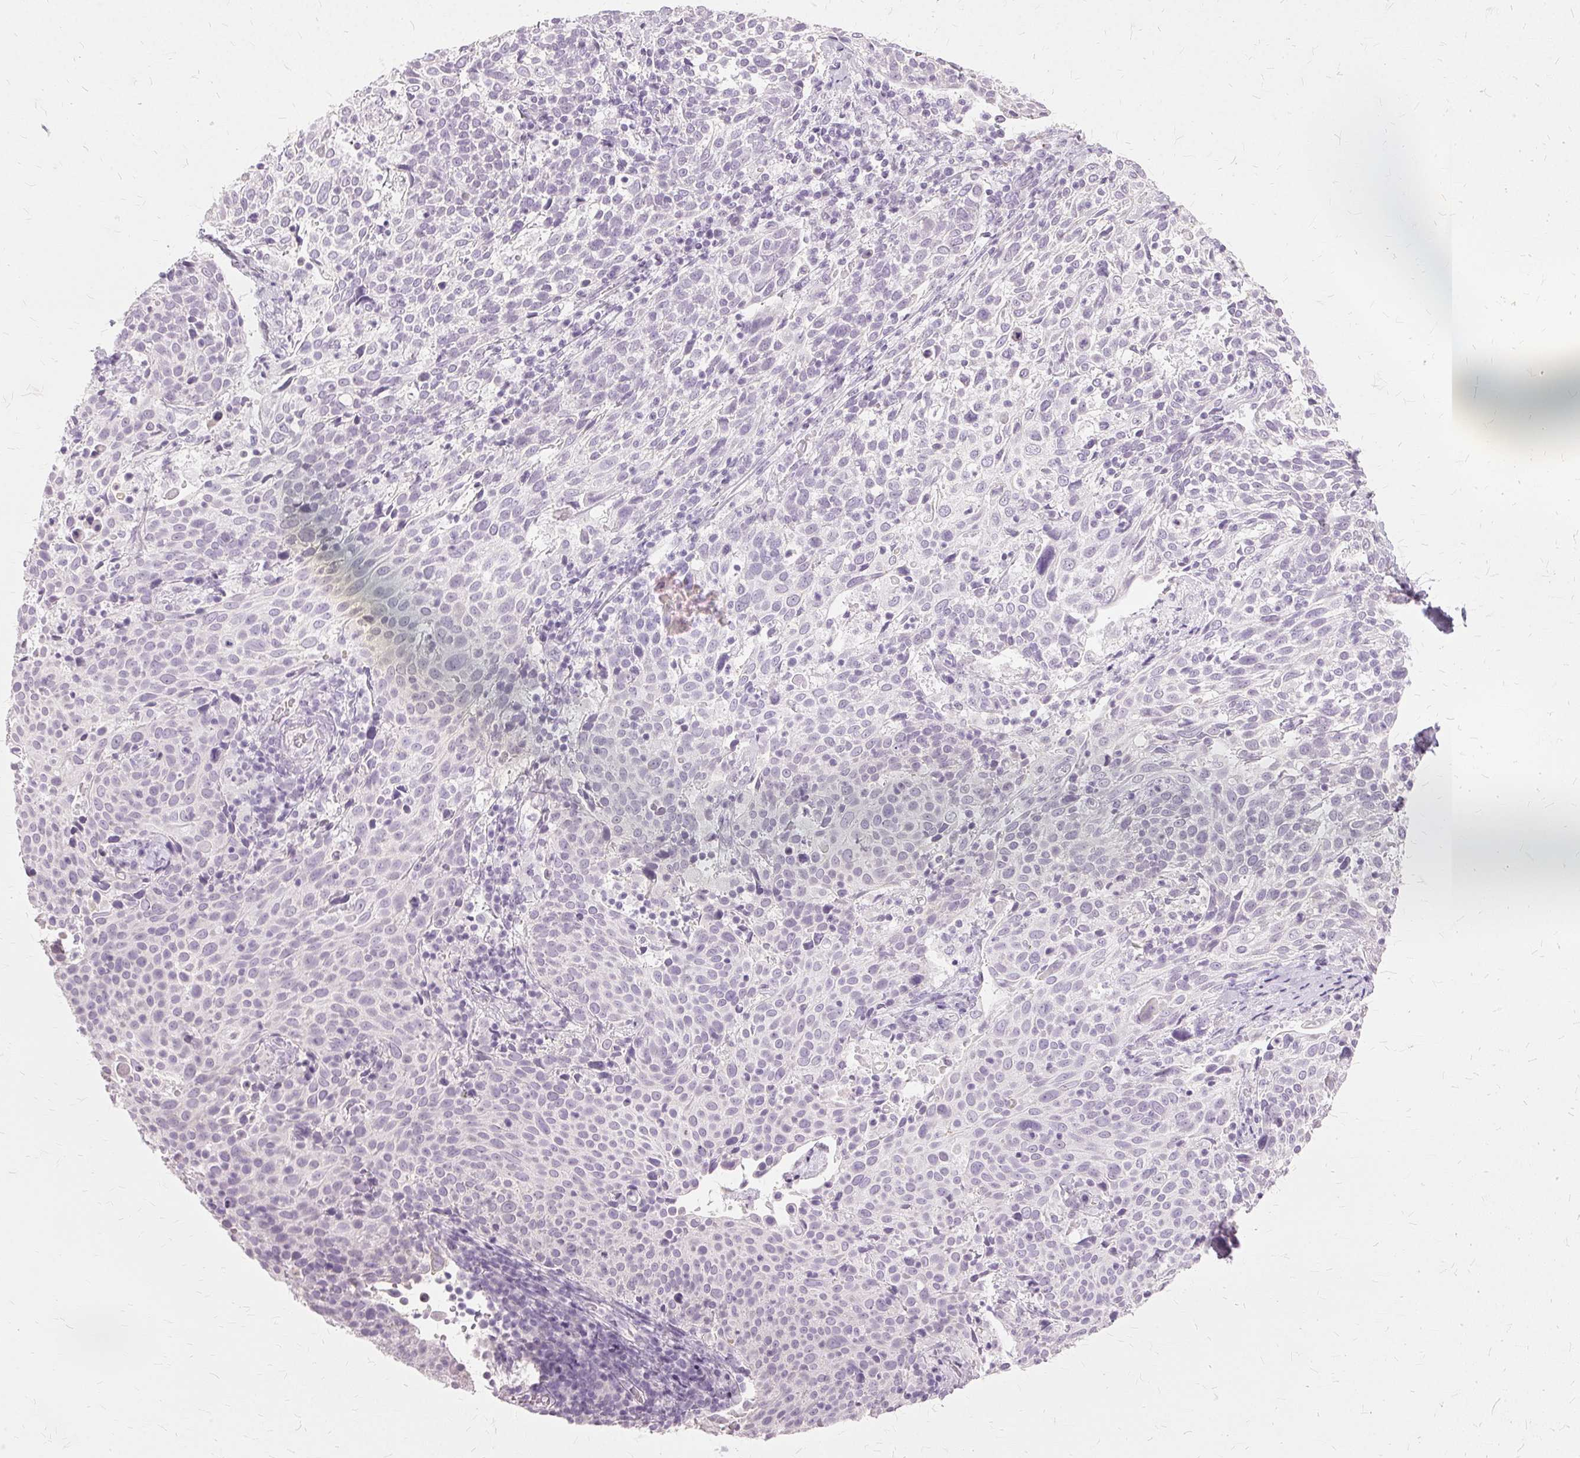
{"staining": {"intensity": "negative", "quantity": "none", "location": "none"}, "tissue": "cervical cancer", "cell_type": "Tumor cells", "image_type": "cancer", "snomed": [{"axis": "morphology", "description": "Squamous cell carcinoma, NOS"}, {"axis": "topography", "description": "Cervix"}], "caption": "Immunohistochemistry image of neoplastic tissue: cervical cancer (squamous cell carcinoma) stained with DAB demonstrates no significant protein staining in tumor cells. (Brightfield microscopy of DAB (3,3'-diaminobenzidine) immunohistochemistry (IHC) at high magnification).", "gene": "SLC45A3", "patient": {"sex": "female", "age": 61}}